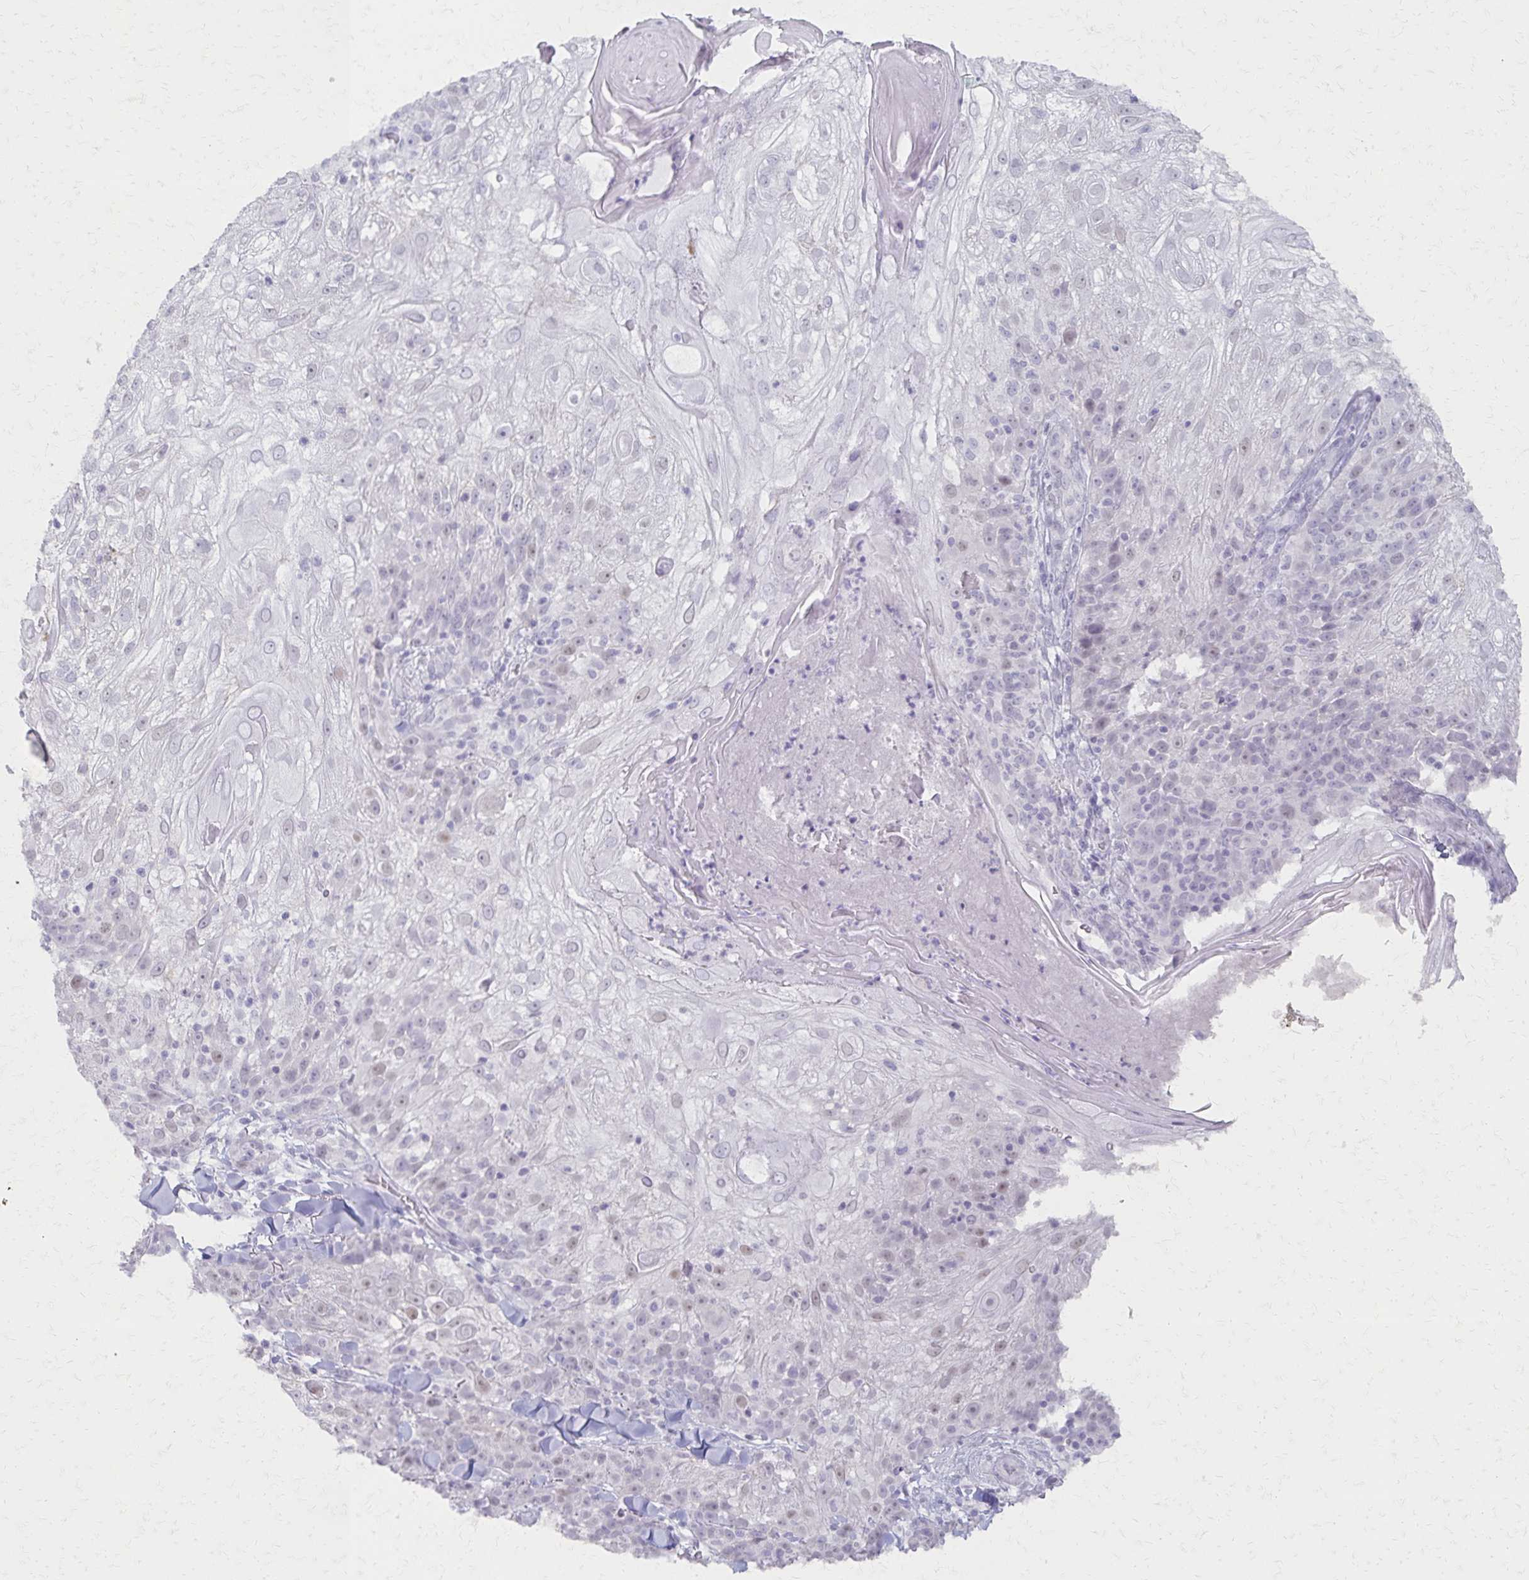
{"staining": {"intensity": "weak", "quantity": "<25%", "location": "nuclear"}, "tissue": "skin cancer", "cell_type": "Tumor cells", "image_type": "cancer", "snomed": [{"axis": "morphology", "description": "Normal tissue, NOS"}, {"axis": "morphology", "description": "Squamous cell carcinoma, NOS"}, {"axis": "topography", "description": "Skin"}], "caption": "Tumor cells show no significant protein expression in skin cancer. Brightfield microscopy of immunohistochemistry stained with DAB (3,3'-diaminobenzidine) (brown) and hematoxylin (blue), captured at high magnification.", "gene": "MORC4", "patient": {"sex": "female", "age": 83}}